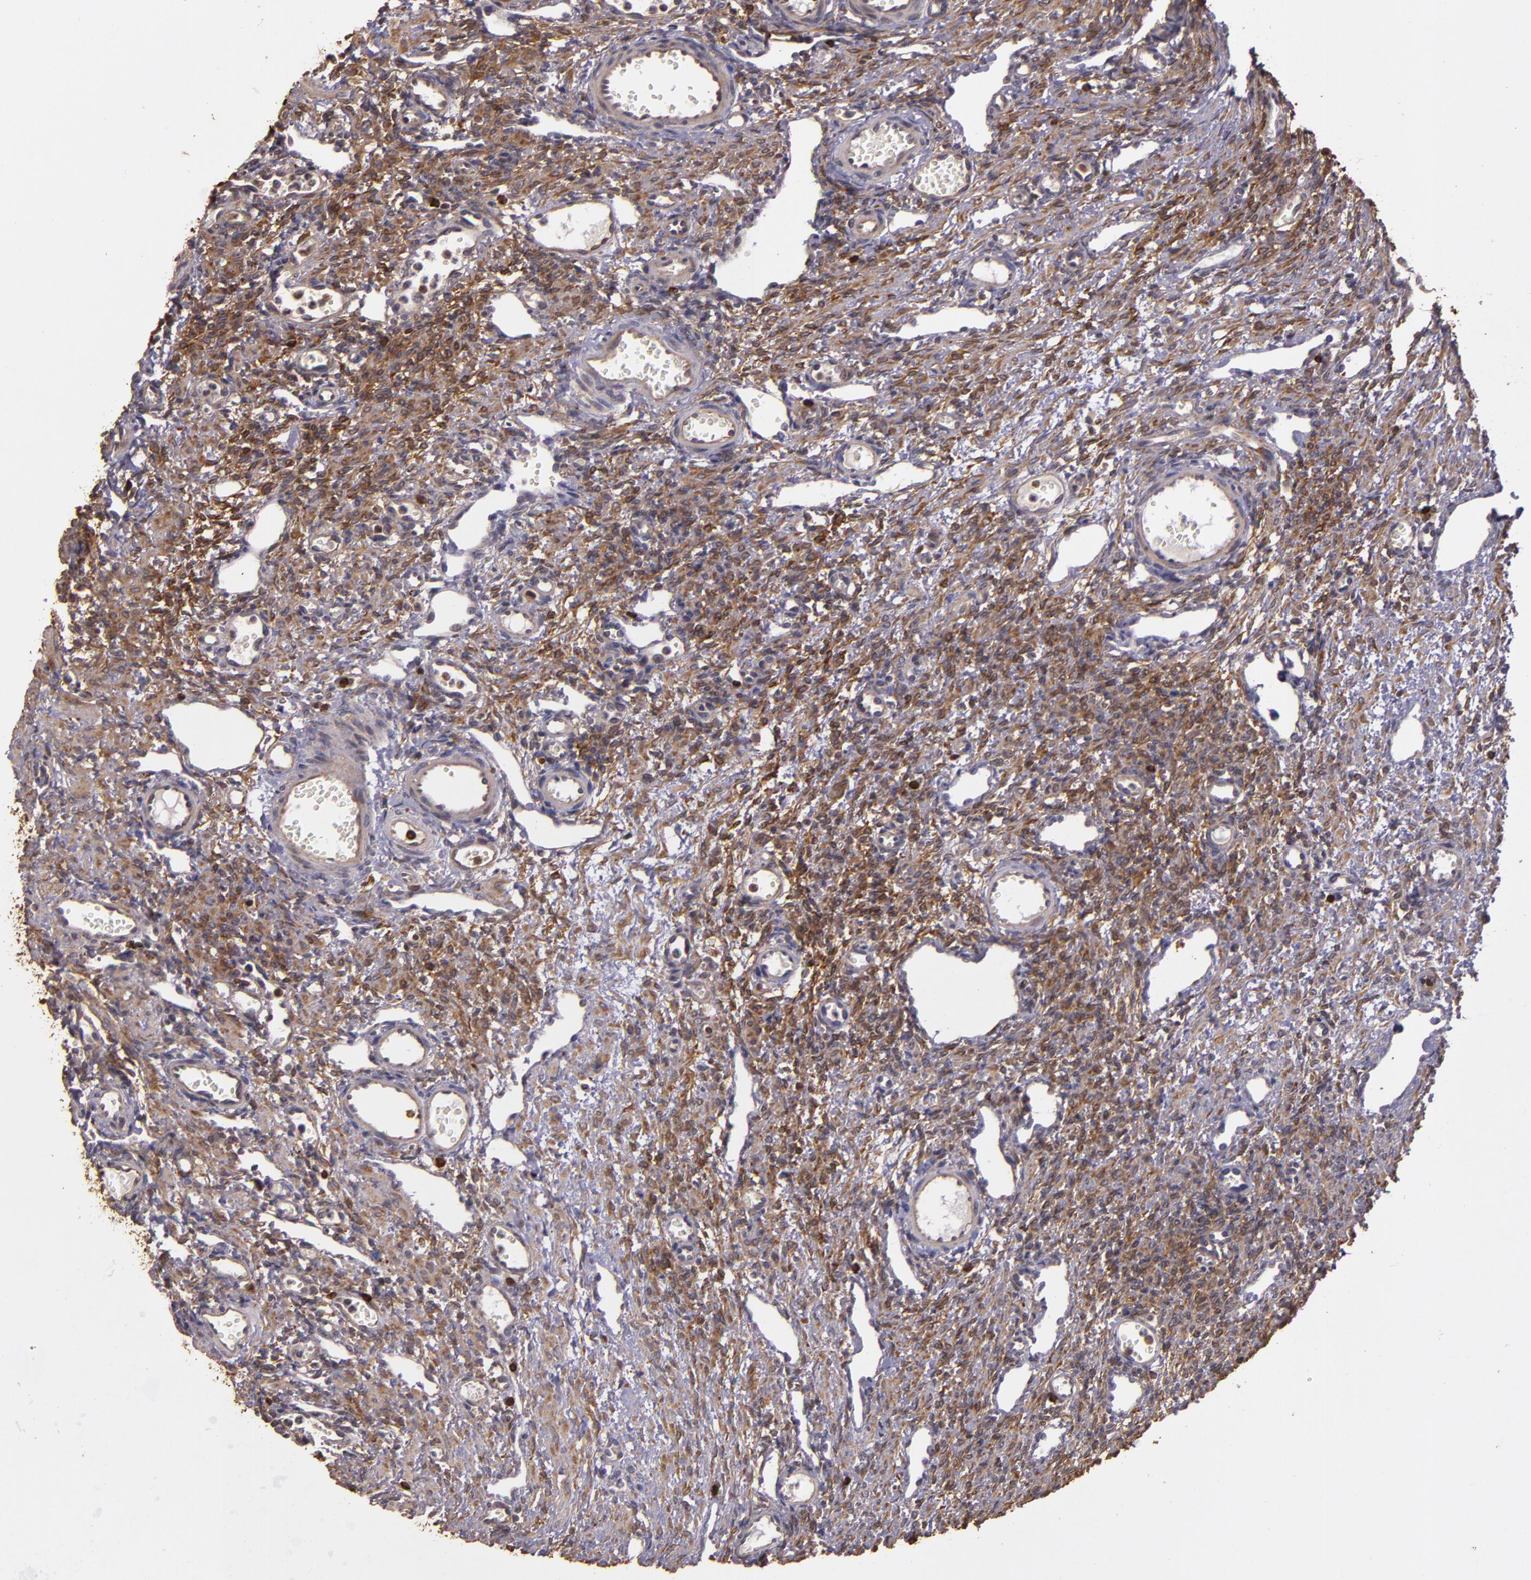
{"staining": {"intensity": "strong", "quantity": ">75%", "location": "cytoplasmic/membranous"}, "tissue": "ovary", "cell_type": "Follicle cells", "image_type": "normal", "snomed": [{"axis": "morphology", "description": "Normal tissue, NOS"}, {"axis": "topography", "description": "Ovary"}], "caption": "Protein expression analysis of unremarkable ovary demonstrates strong cytoplasmic/membranous expression in about >75% of follicle cells. (DAB = brown stain, brightfield microscopy at high magnification).", "gene": "SLC9A3R1", "patient": {"sex": "female", "age": 33}}